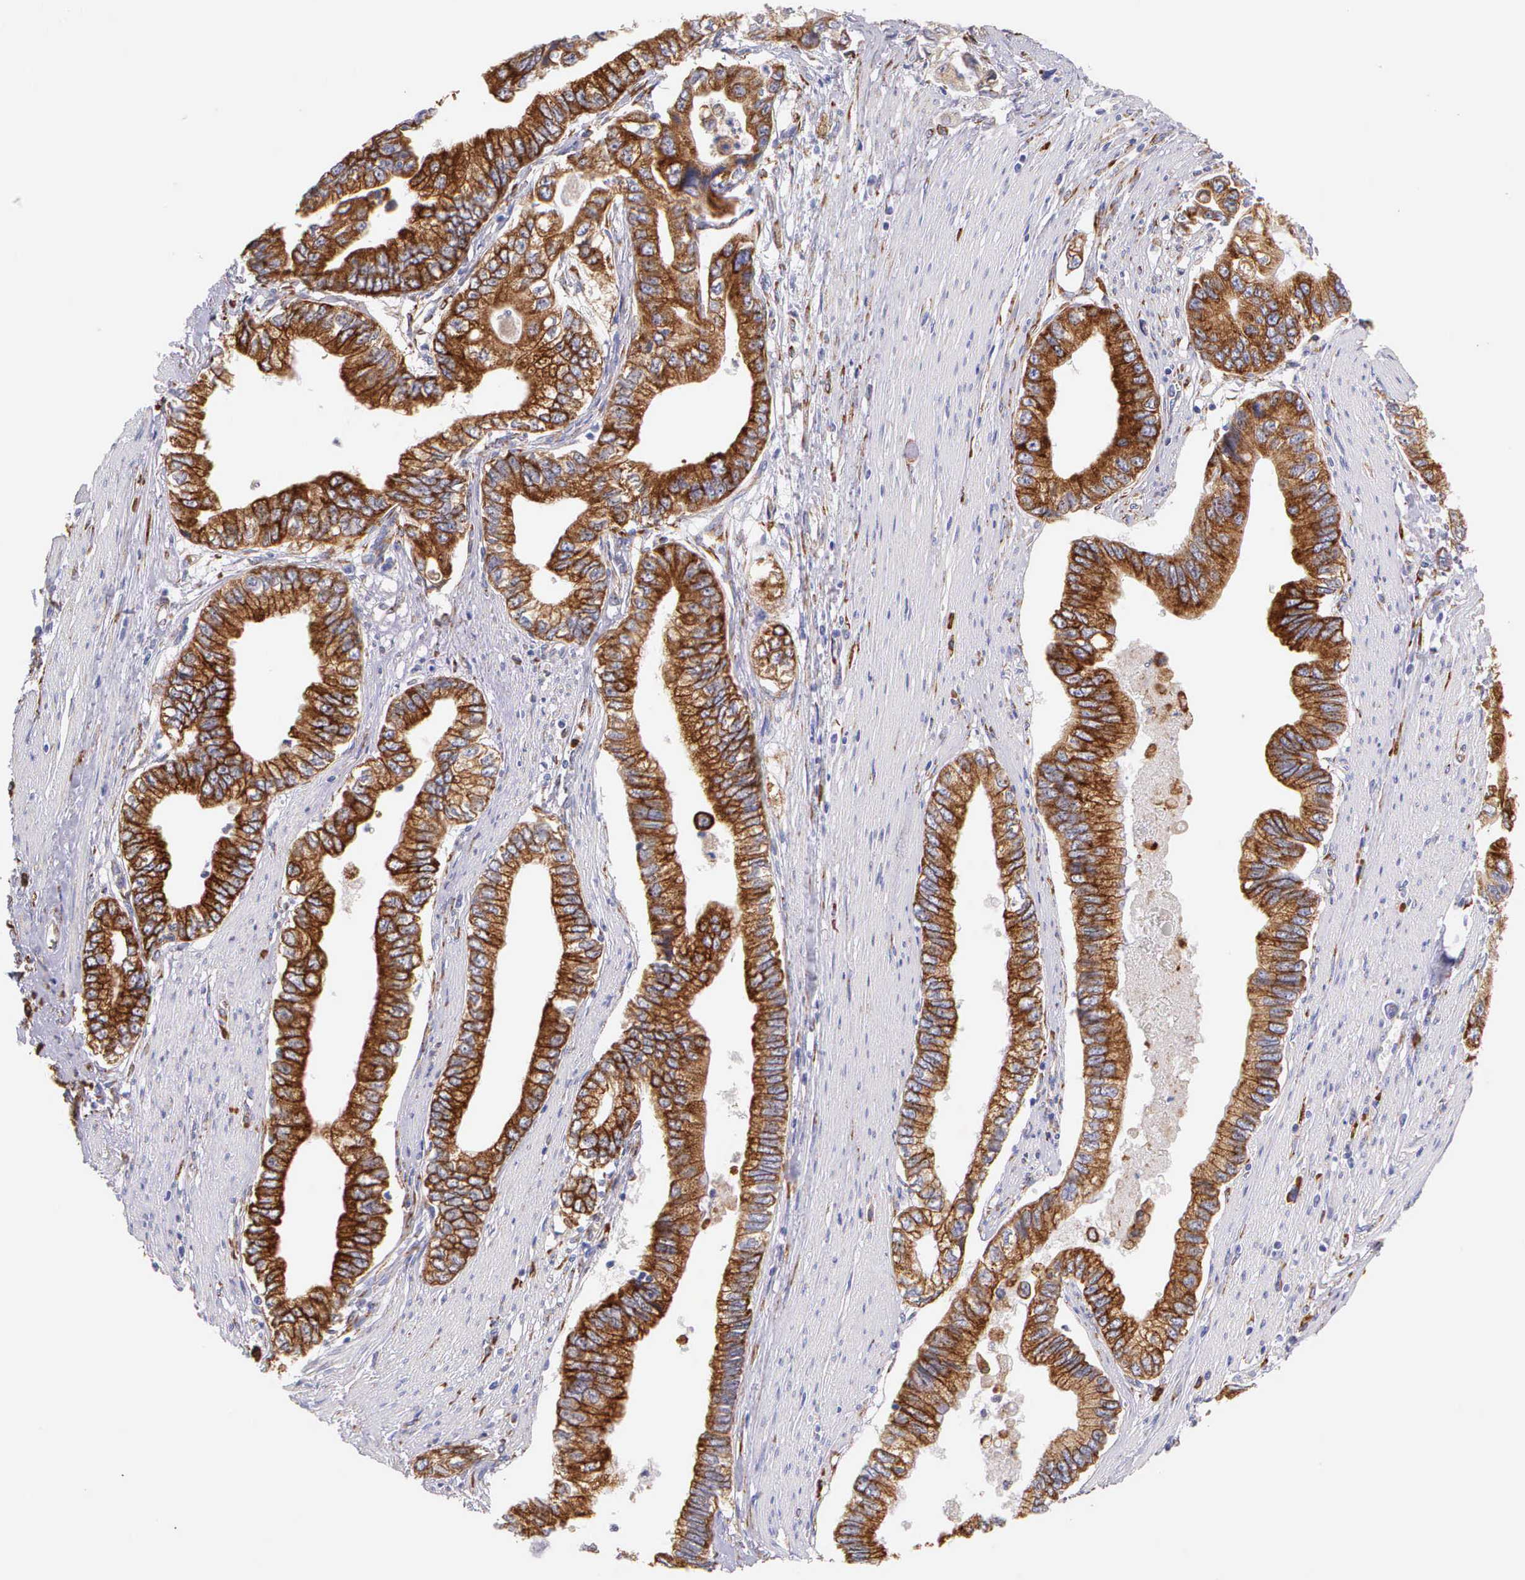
{"staining": {"intensity": "moderate", "quantity": ">75%", "location": "cytoplasmic/membranous"}, "tissue": "pancreatic cancer", "cell_type": "Tumor cells", "image_type": "cancer", "snomed": [{"axis": "morphology", "description": "Adenocarcinoma, NOS"}, {"axis": "topography", "description": "Pancreas"}, {"axis": "topography", "description": "Stomach, upper"}], "caption": "Immunohistochemical staining of human adenocarcinoma (pancreatic) displays medium levels of moderate cytoplasmic/membranous expression in about >75% of tumor cells.", "gene": "CKAP4", "patient": {"sex": "male", "age": 77}}